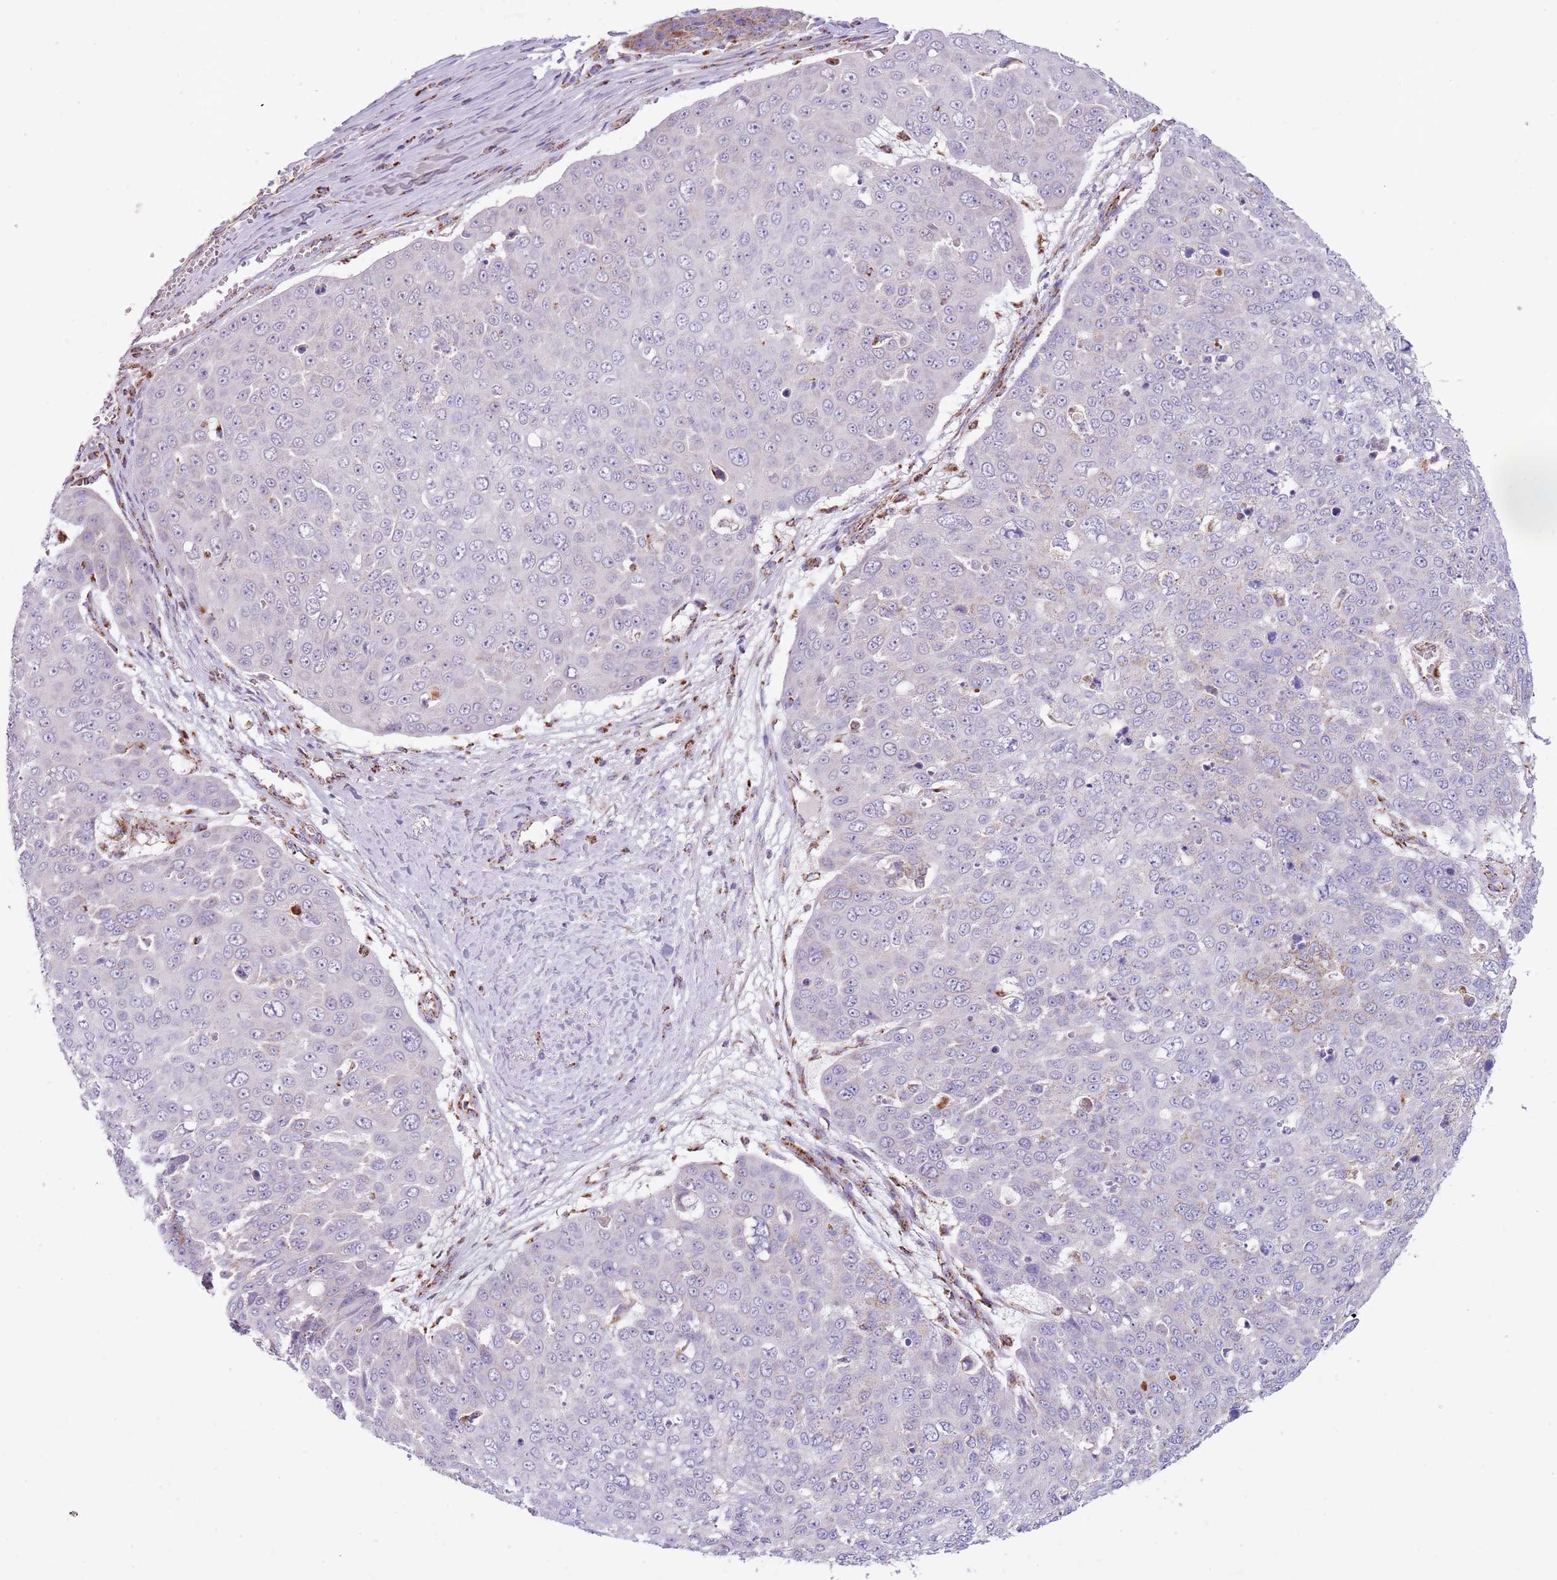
{"staining": {"intensity": "negative", "quantity": "none", "location": "none"}, "tissue": "skin cancer", "cell_type": "Tumor cells", "image_type": "cancer", "snomed": [{"axis": "morphology", "description": "Squamous cell carcinoma, NOS"}, {"axis": "topography", "description": "Skin"}], "caption": "Human skin cancer stained for a protein using IHC shows no expression in tumor cells.", "gene": "LHX6", "patient": {"sex": "male", "age": 71}}